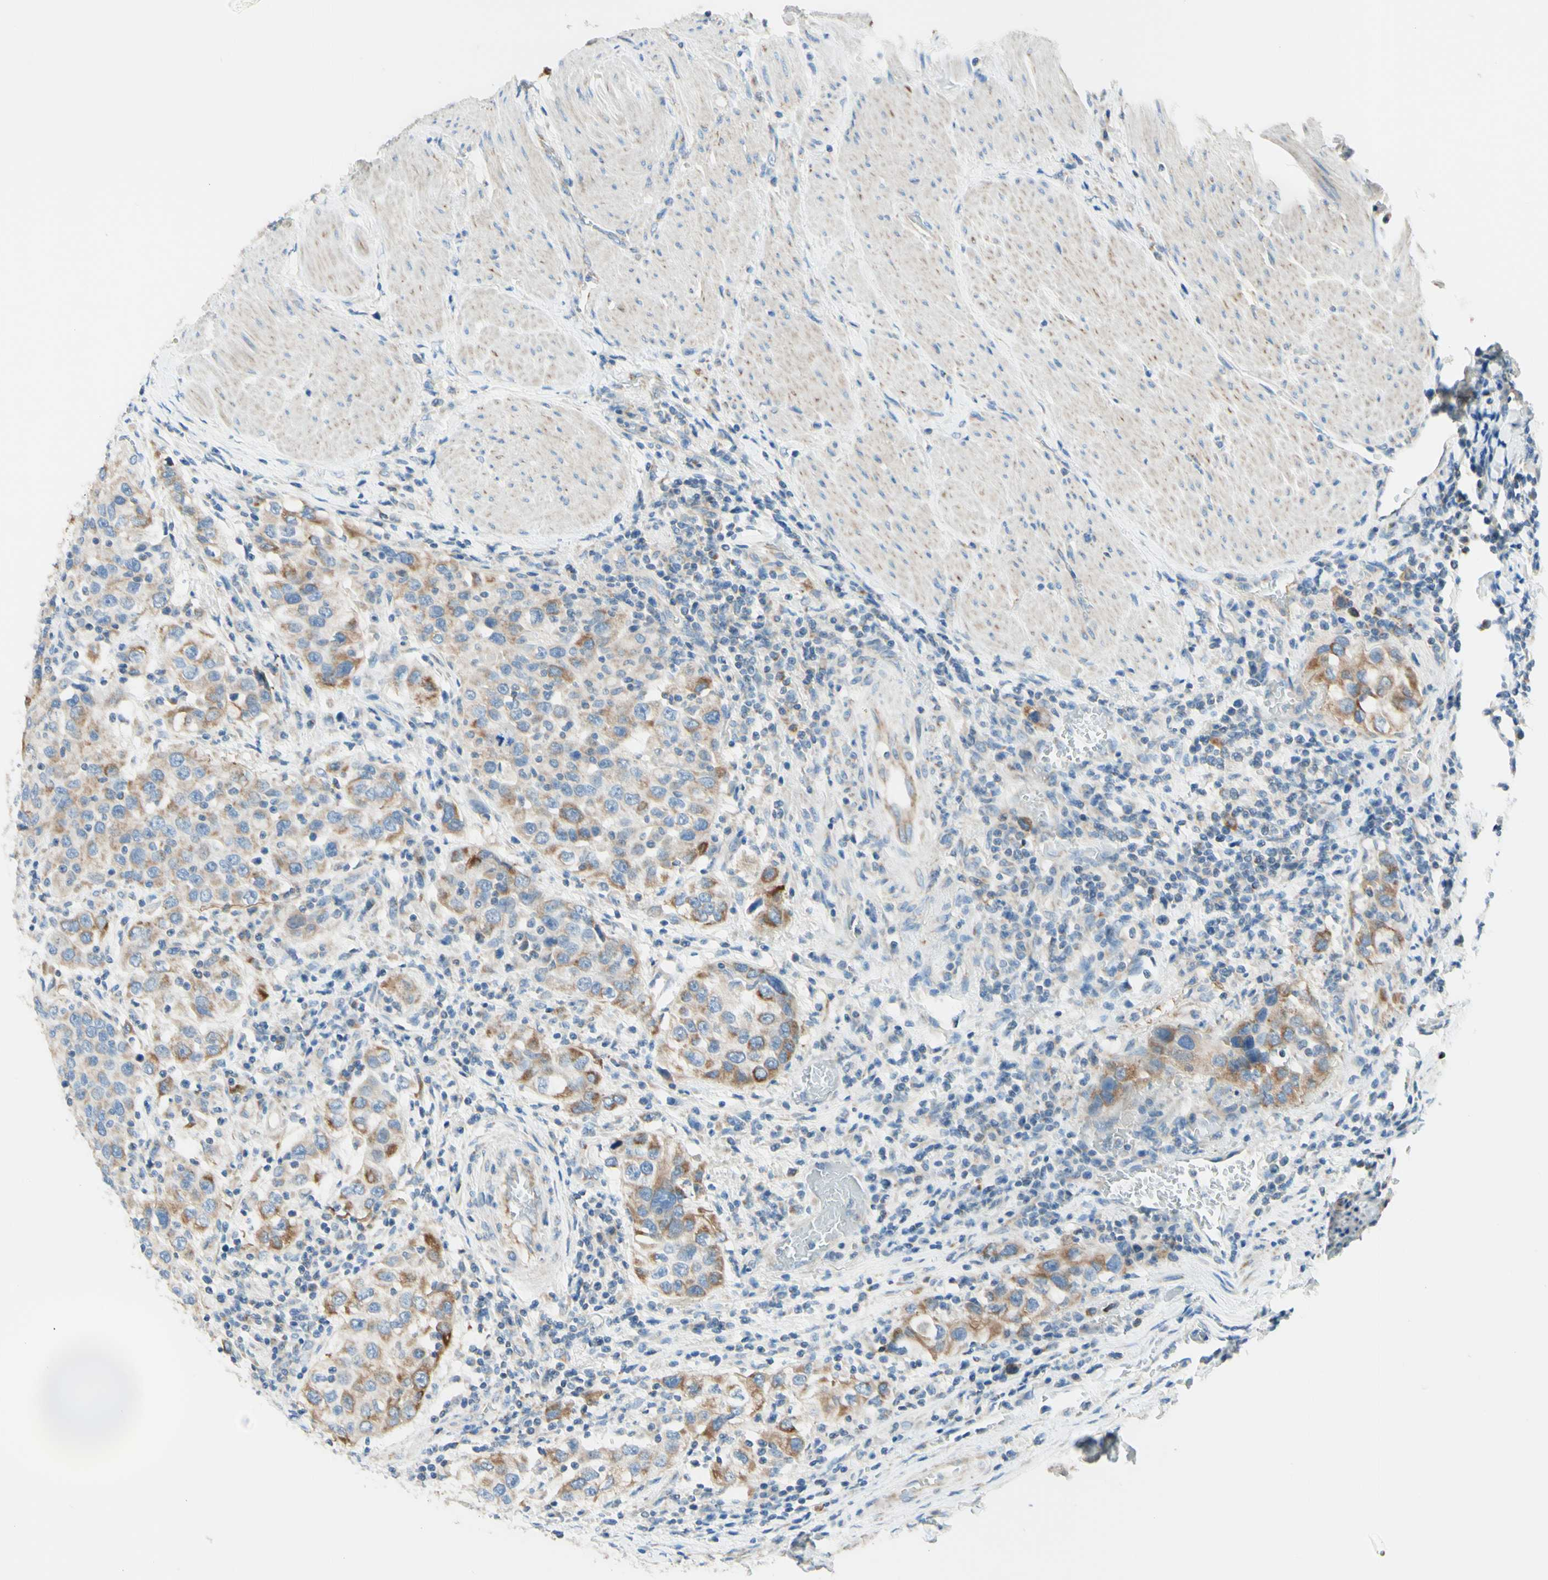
{"staining": {"intensity": "moderate", "quantity": "<25%", "location": "cytoplasmic/membranous"}, "tissue": "urothelial cancer", "cell_type": "Tumor cells", "image_type": "cancer", "snomed": [{"axis": "morphology", "description": "Urothelial carcinoma, High grade"}, {"axis": "topography", "description": "Urinary bladder"}], "caption": "Immunohistochemistry (DAB (3,3'-diaminobenzidine)) staining of urothelial cancer demonstrates moderate cytoplasmic/membranous protein positivity in approximately <25% of tumor cells. Nuclei are stained in blue.", "gene": "ARMC10", "patient": {"sex": "female", "age": 80}}